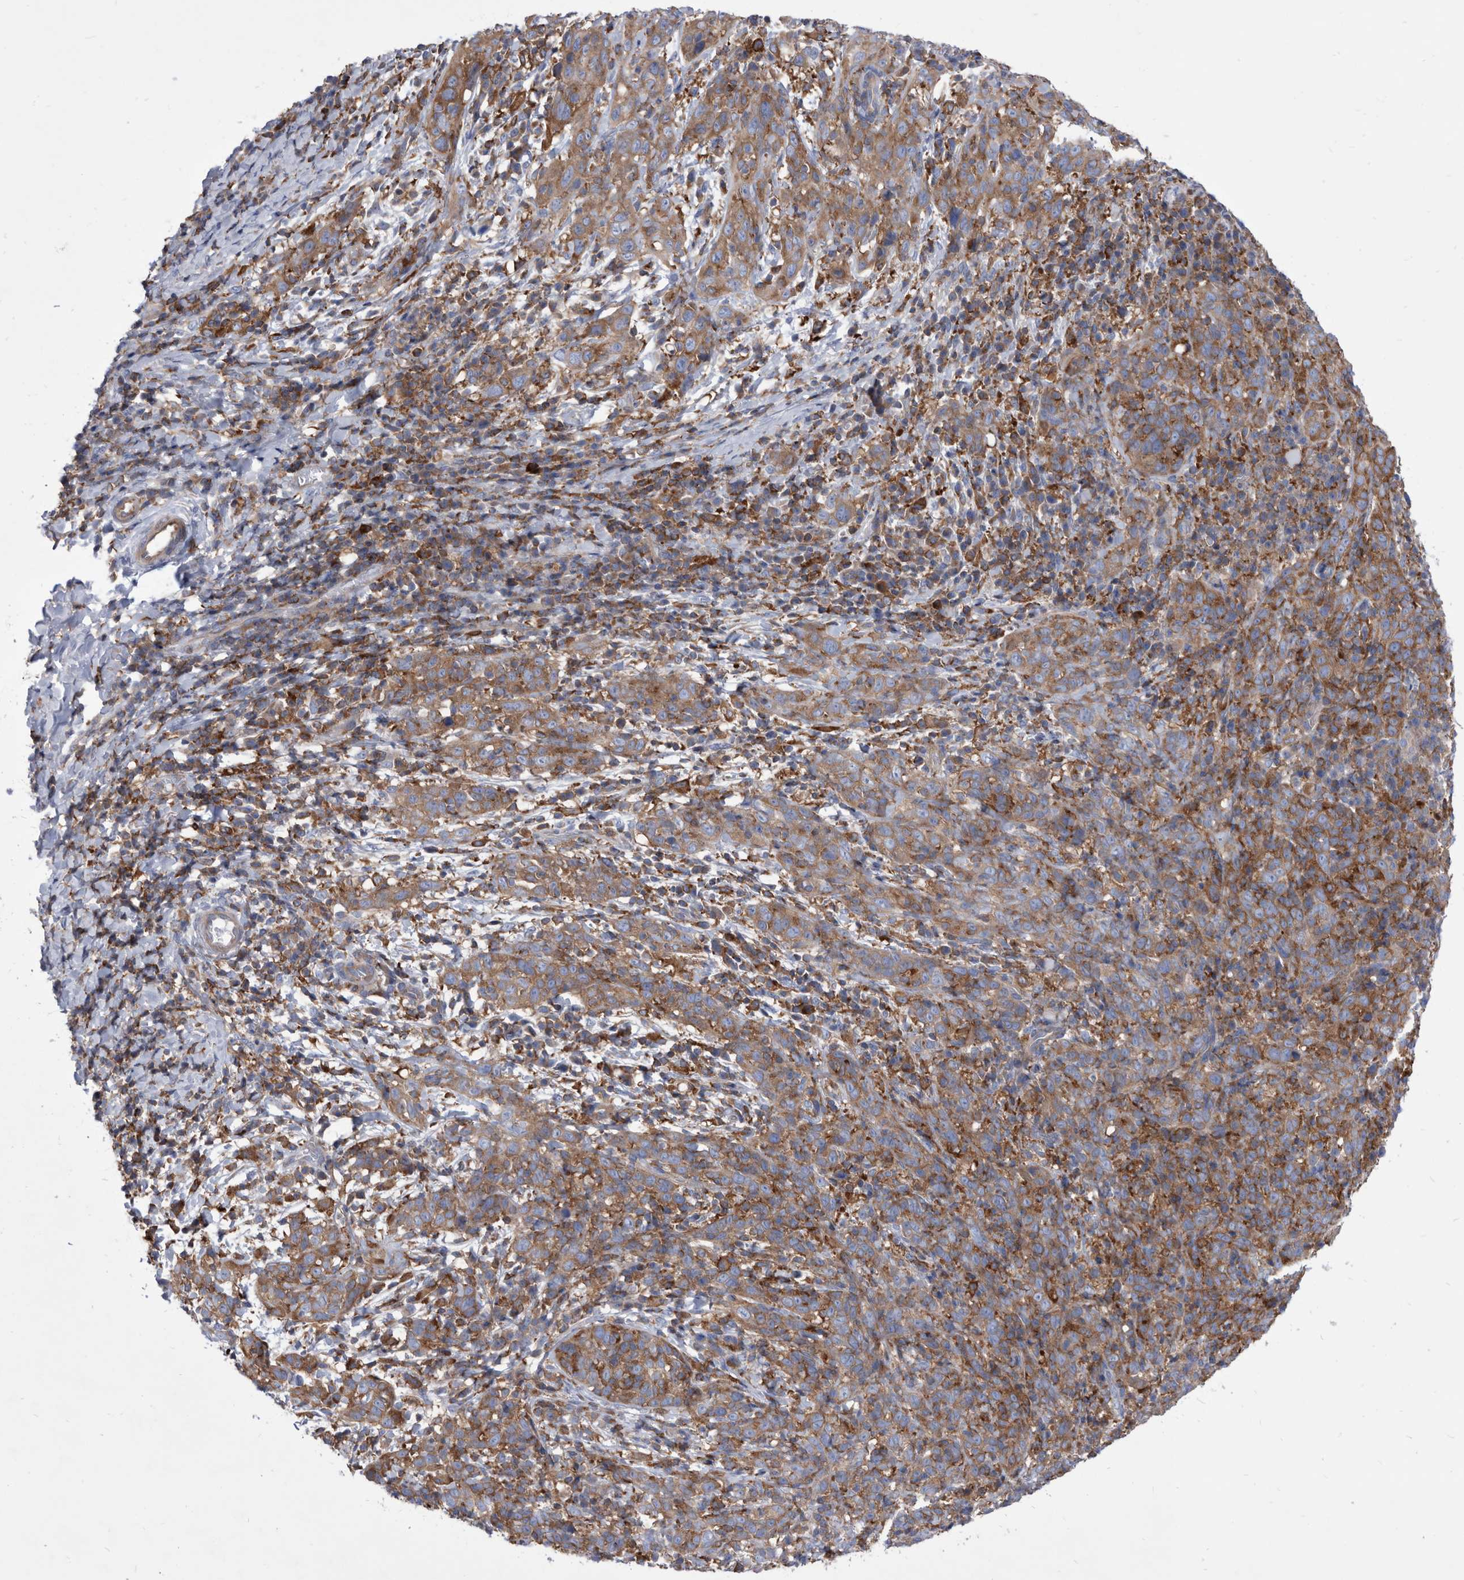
{"staining": {"intensity": "moderate", "quantity": ">75%", "location": "cytoplasmic/membranous"}, "tissue": "cervical cancer", "cell_type": "Tumor cells", "image_type": "cancer", "snomed": [{"axis": "morphology", "description": "Squamous cell carcinoma, NOS"}, {"axis": "topography", "description": "Cervix"}], "caption": "A histopathology image of human cervical squamous cell carcinoma stained for a protein exhibits moderate cytoplasmic/membranous brown staining in tumor cells.", "gene": "SMG7", "patient": {"sex": "female", "age": 46}}